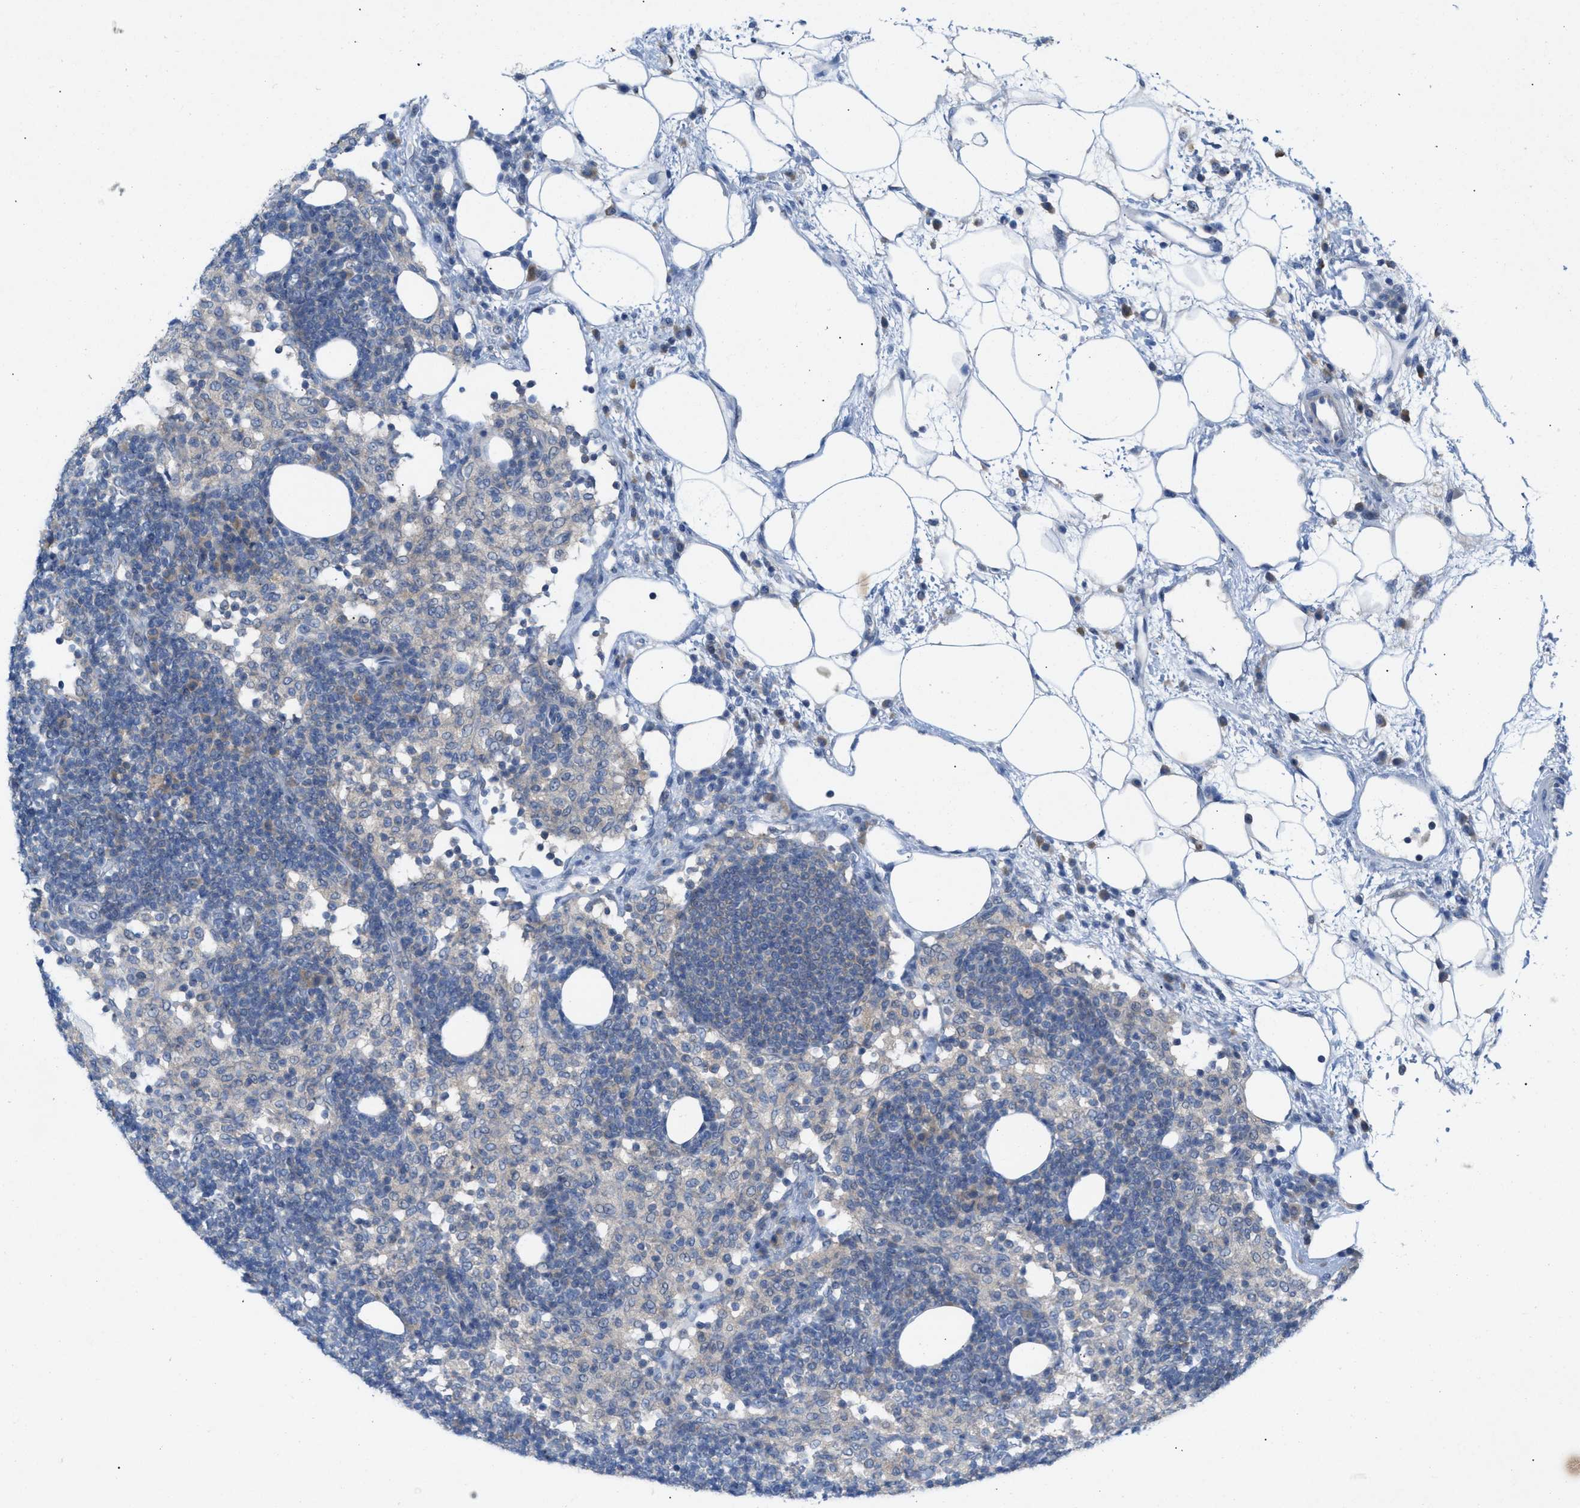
{"staining": {"intensity": "negative", "quantity": "none", "location": "none"}, "tissue": "lymph node", "cell_type": "Germinal center cells", "image_type": "normal", "snomed": [{"axis": "morphology", "description": "Normal tissue, NOS"}, {"axis": "morphology", "description": "Carcinoid, malignant, NOS"}, {"axis": "topography", "description": "Lymph node"}], "caption": "DAB immunohistochemical staining of unremarkable lymph node demonstrates no significant expression in germinal center cells. (Brightfield microscopy of DAB (3,3'-diaminobenzidine) immunohistochemistry (IHC) at high magnification).", "gene": "WIPI2", "patient": {"sex": "male", "age": 47}}